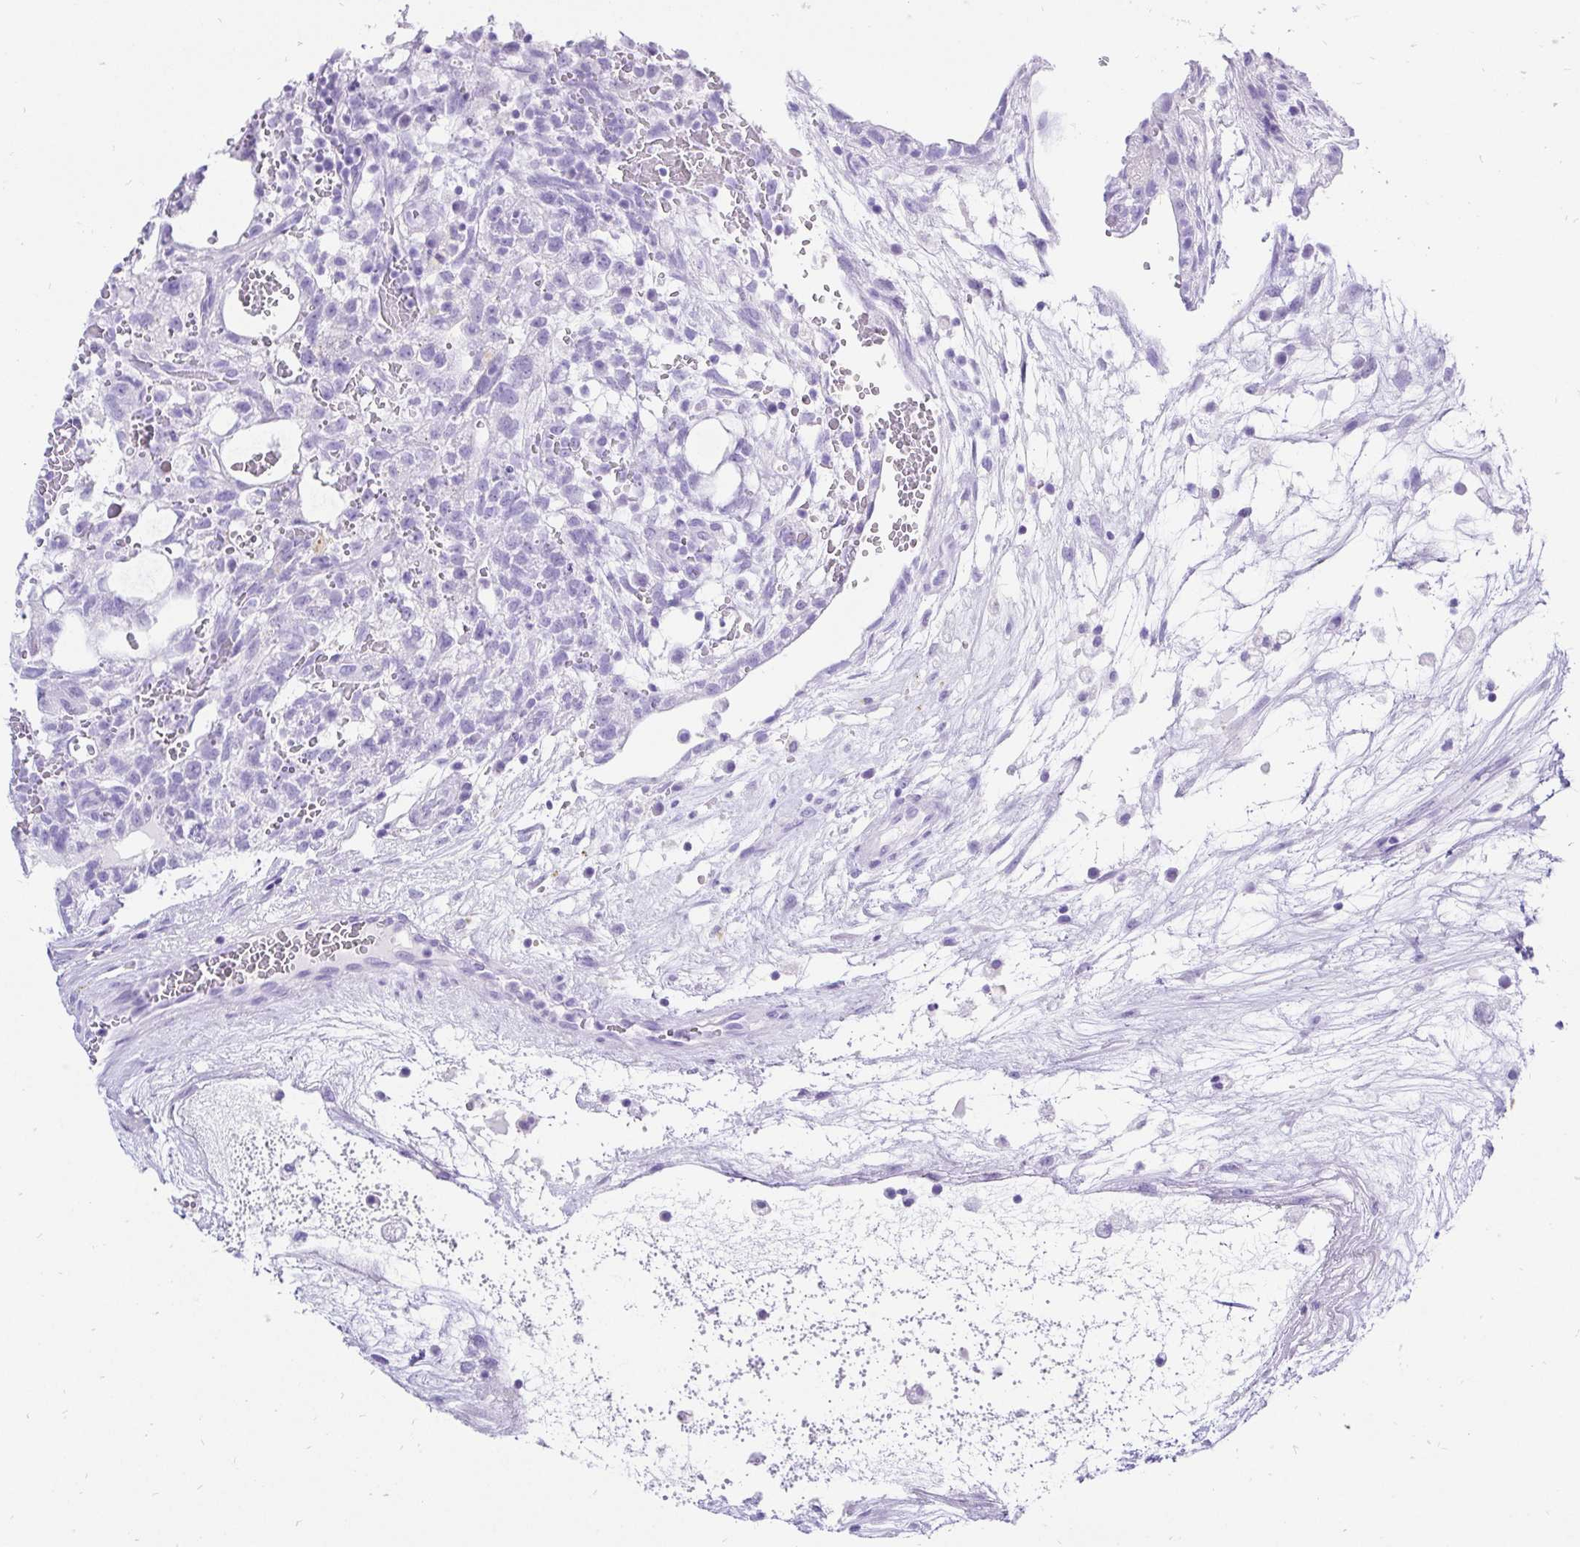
{"staining": {"intensity": "negative", "quantity": "none", "location": "none"}, "tissue": "testis cancer", "cell_type": "Tumor cells", "image_type": "cancer", "snomed": [{"axis": "morphology", "description": "Normal tissue, NOS"}, {"axis": "morphology", "description": "Carcinoma, Embryonal, NOS"}, {"axis": "topography", "description": "Testis"}], "caption": "Immunohistochemistry of human testis cancer exhibits no positivity in tumor cells.", "gene": "KRT13", "patient": {"sex": "male", "age": 32}}